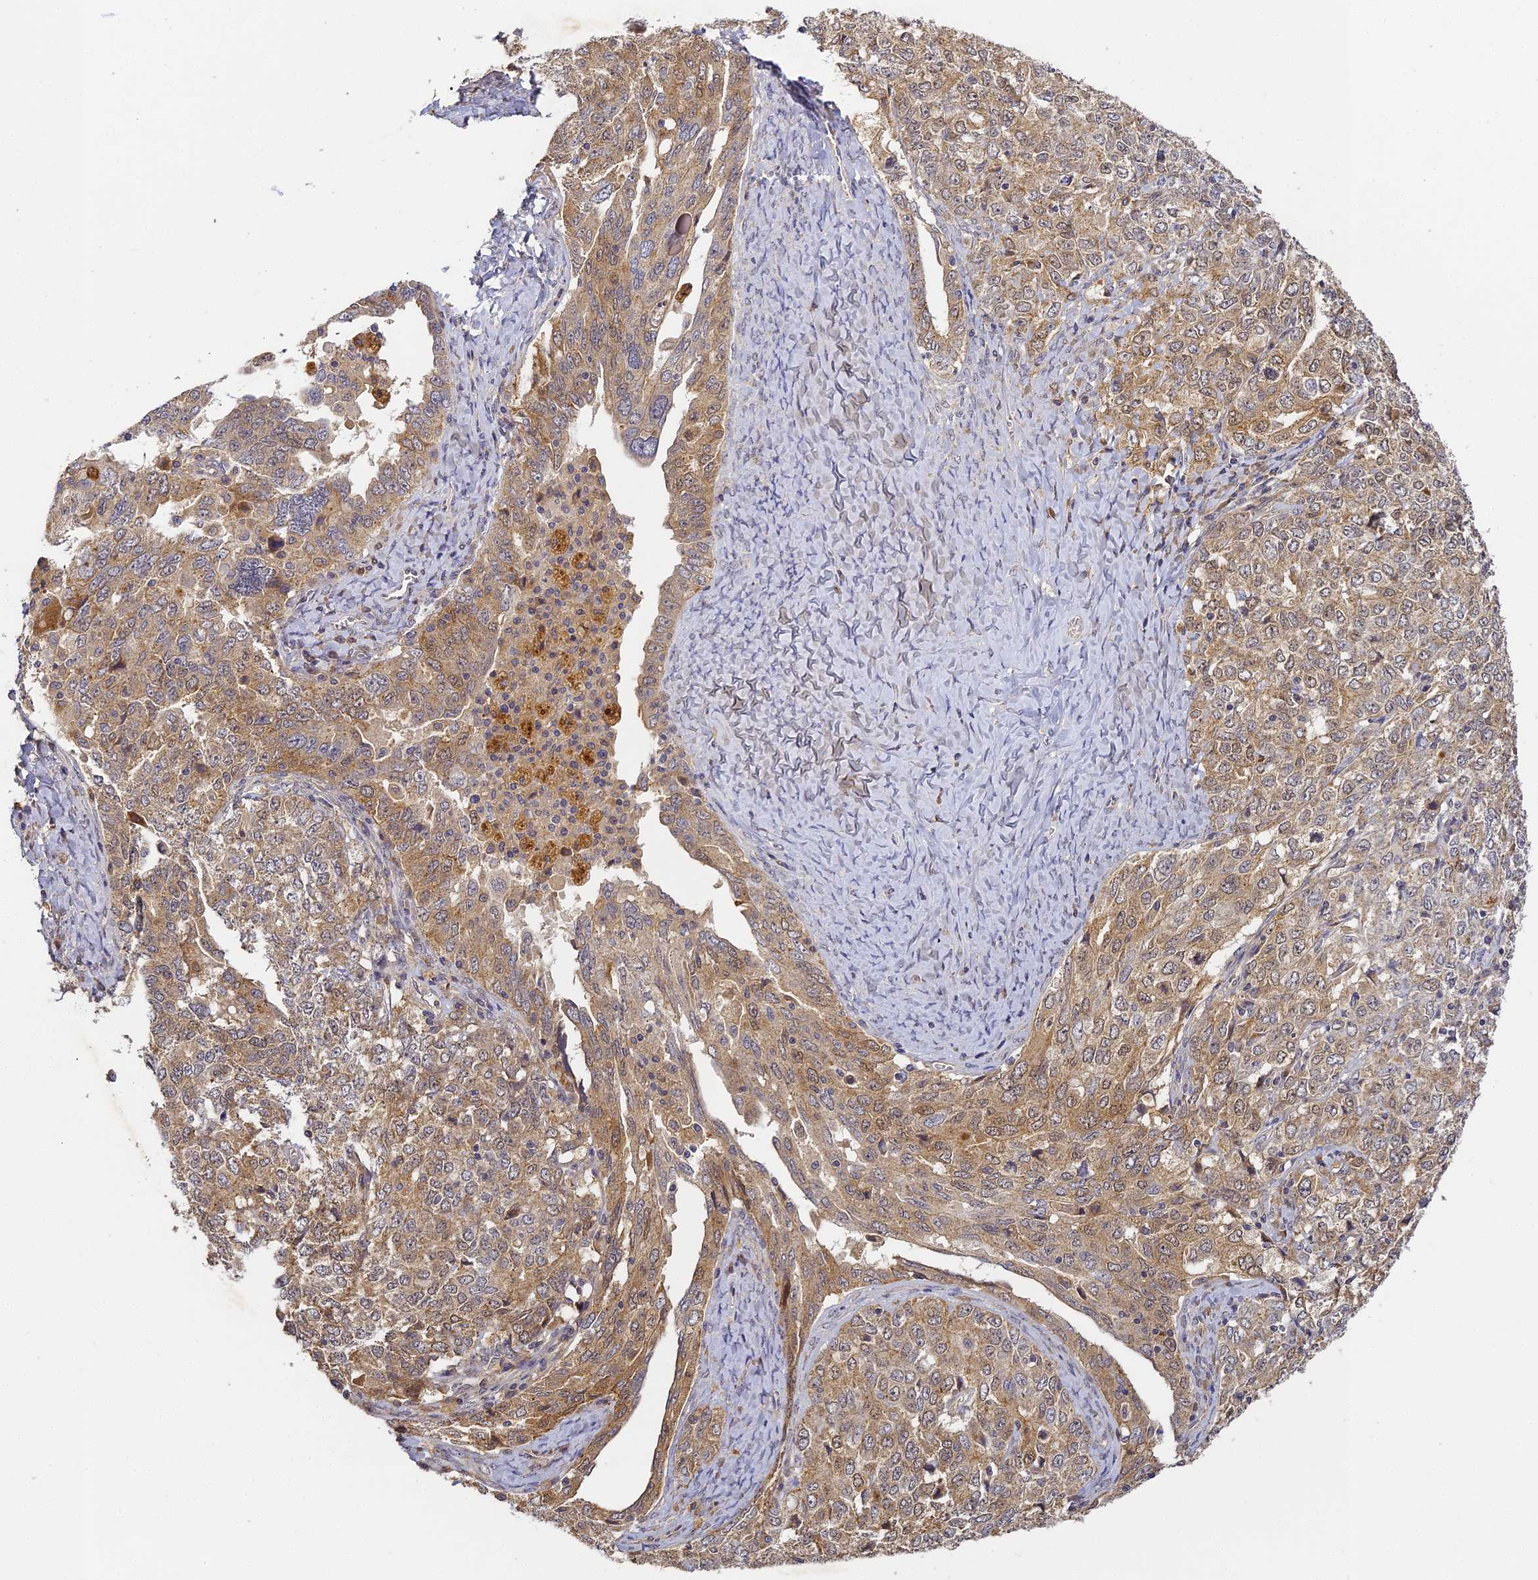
{"staining": {"intensity": "moderate", "quantity": ">75%", "location": "cytoplasmic/membranous"}, "tissue": "ovarian cancer", "cell_type": "Tumor cells", "image_type": "cancer", "snomed": [{"axis": "morphology", "description": "Carcinoma, endometroid"}, {"axis": "topography", "description": "Ovary"}], "caption": "Immunohistochemical staining of endometroid carcinoma (ovarian) displays medium levels of moderate cytoplasmic/membranous protein staining in approximately >75% of tumor cells. (Stains: DAB in brown, nuclei in blue, Microscopy: brightfield microscopy at high magnification).", "gene": "YAE1", "patient": {"sex": "female", "age": 62}}